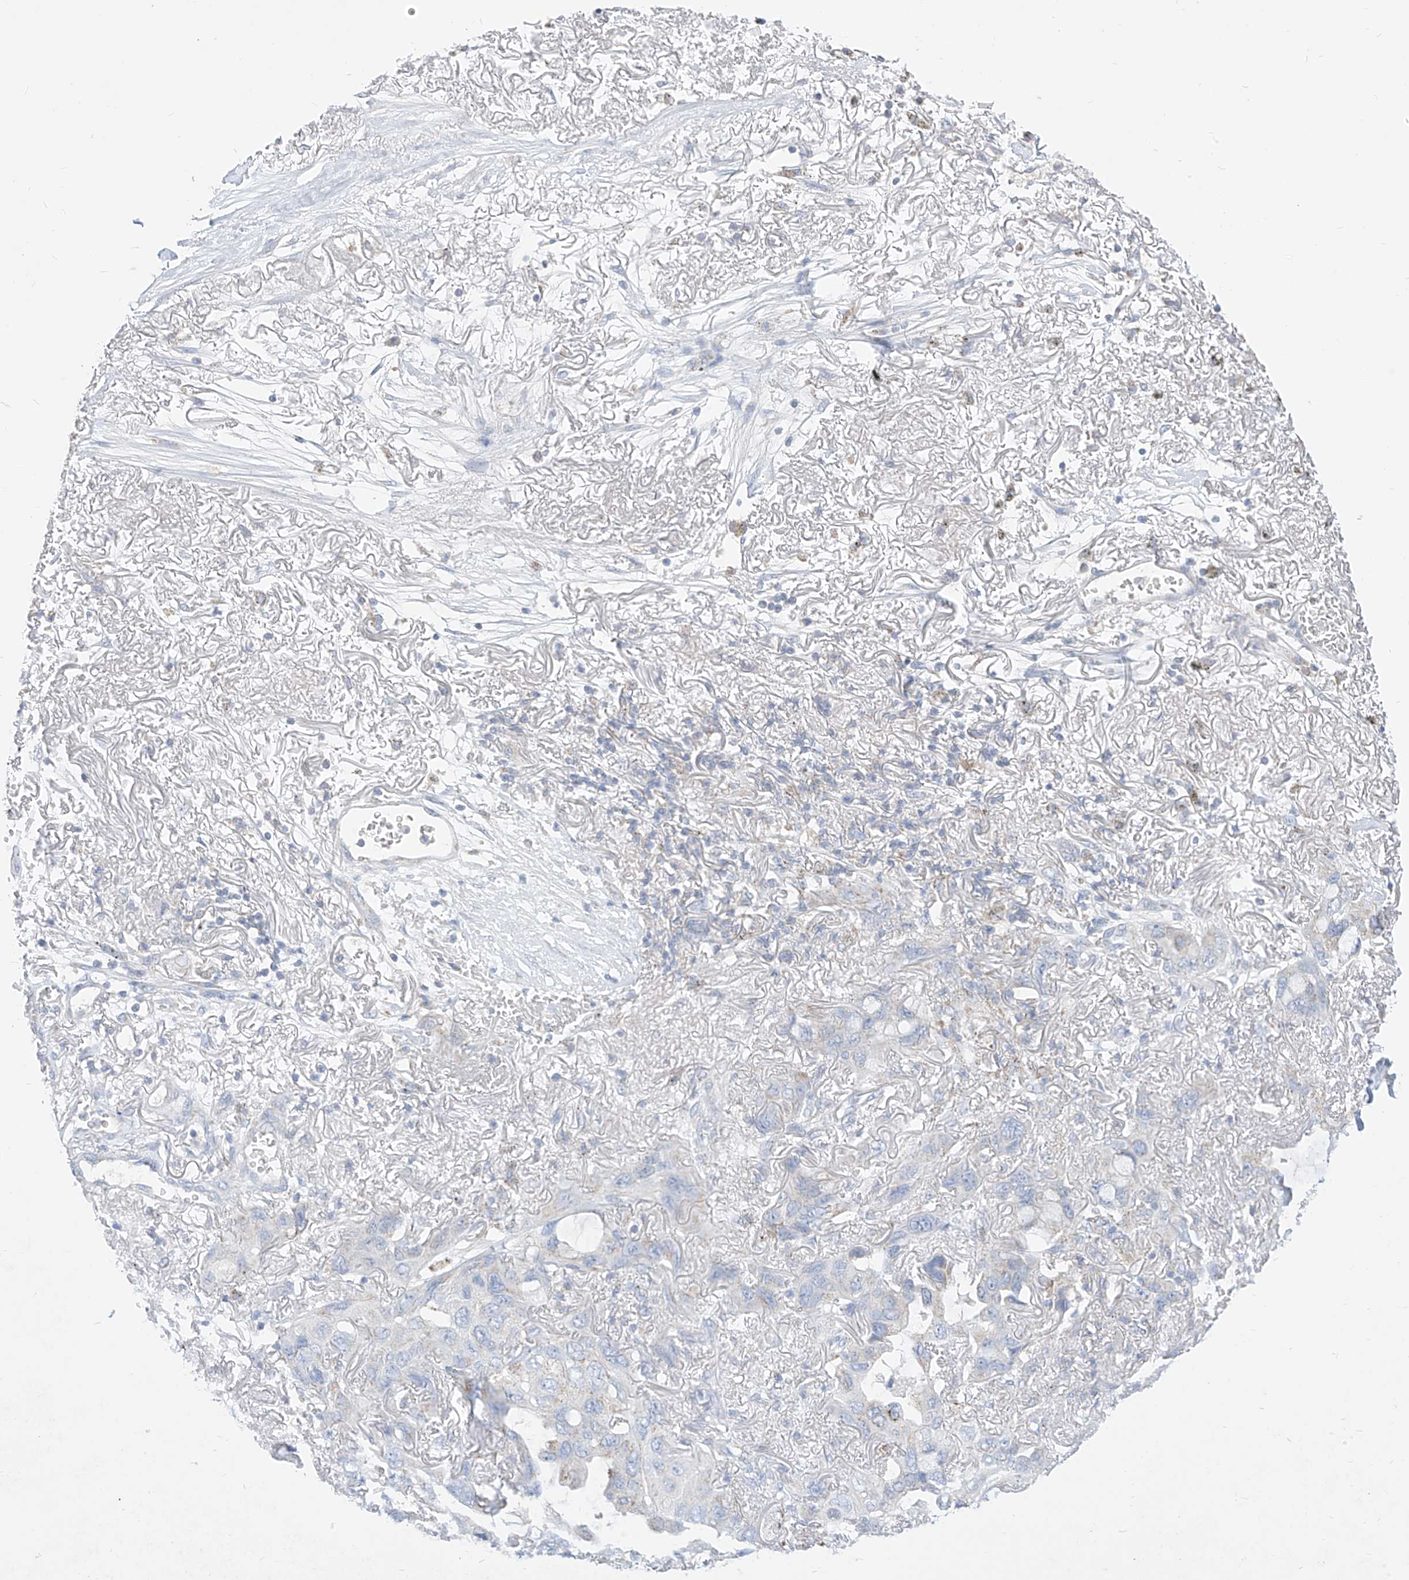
{"staining": {"intensity": "negative", "quantity": "none", "location": "none"}, "tissue": "lung cancer", "cell_type": "Tumor cells", "image_type": "cancer", "snomed": [{"axis": "morphology", "description": "Squamous cell carcinoma, NOS"}, {"axis": "topography", "description": "Lung"}], "caption": "Tumor cells show no significant protein staining in lung cancer (squamous cell carcinoma).", "gene": "RASA2", "patient": {"sex": "female", "age": 73}}